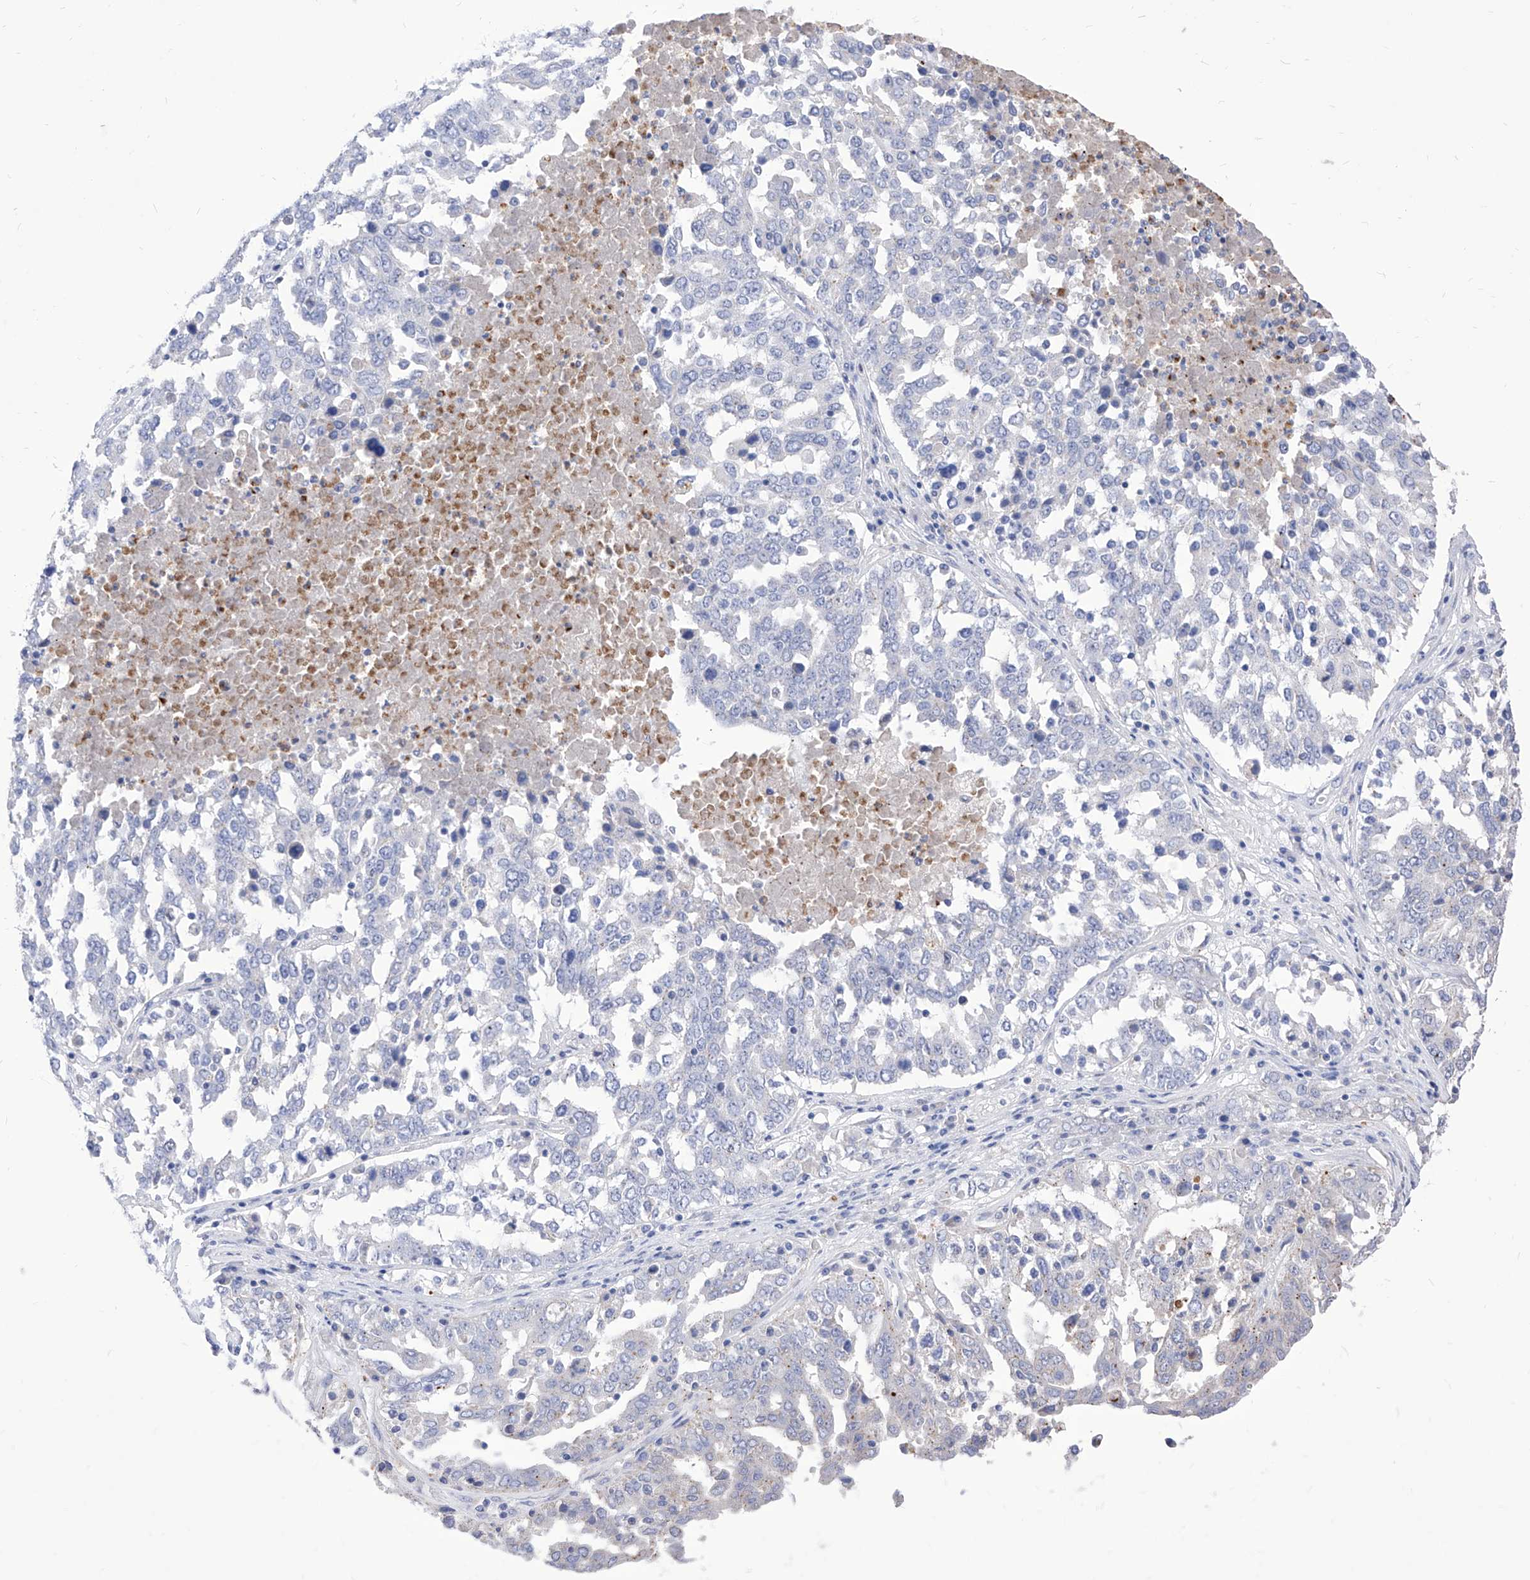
{"staining": {"intensity": "negative", "quantity": "none", "location": "none"}, "tissue": "ovarian cancer", "cell_type": "Tumor cells", "image_type": "cancer", "snomed": [{"axis": "morphology", "description": "Carcinoma, endometroid"}, {"axis": "topography", "description": "Ovary"}], "caption": "An image of human endometroid carcinoma (ovarian) is negative for staining in tumor cells.", "gene": "VAX1", "patient": {"sex": "female", "age": 62}}